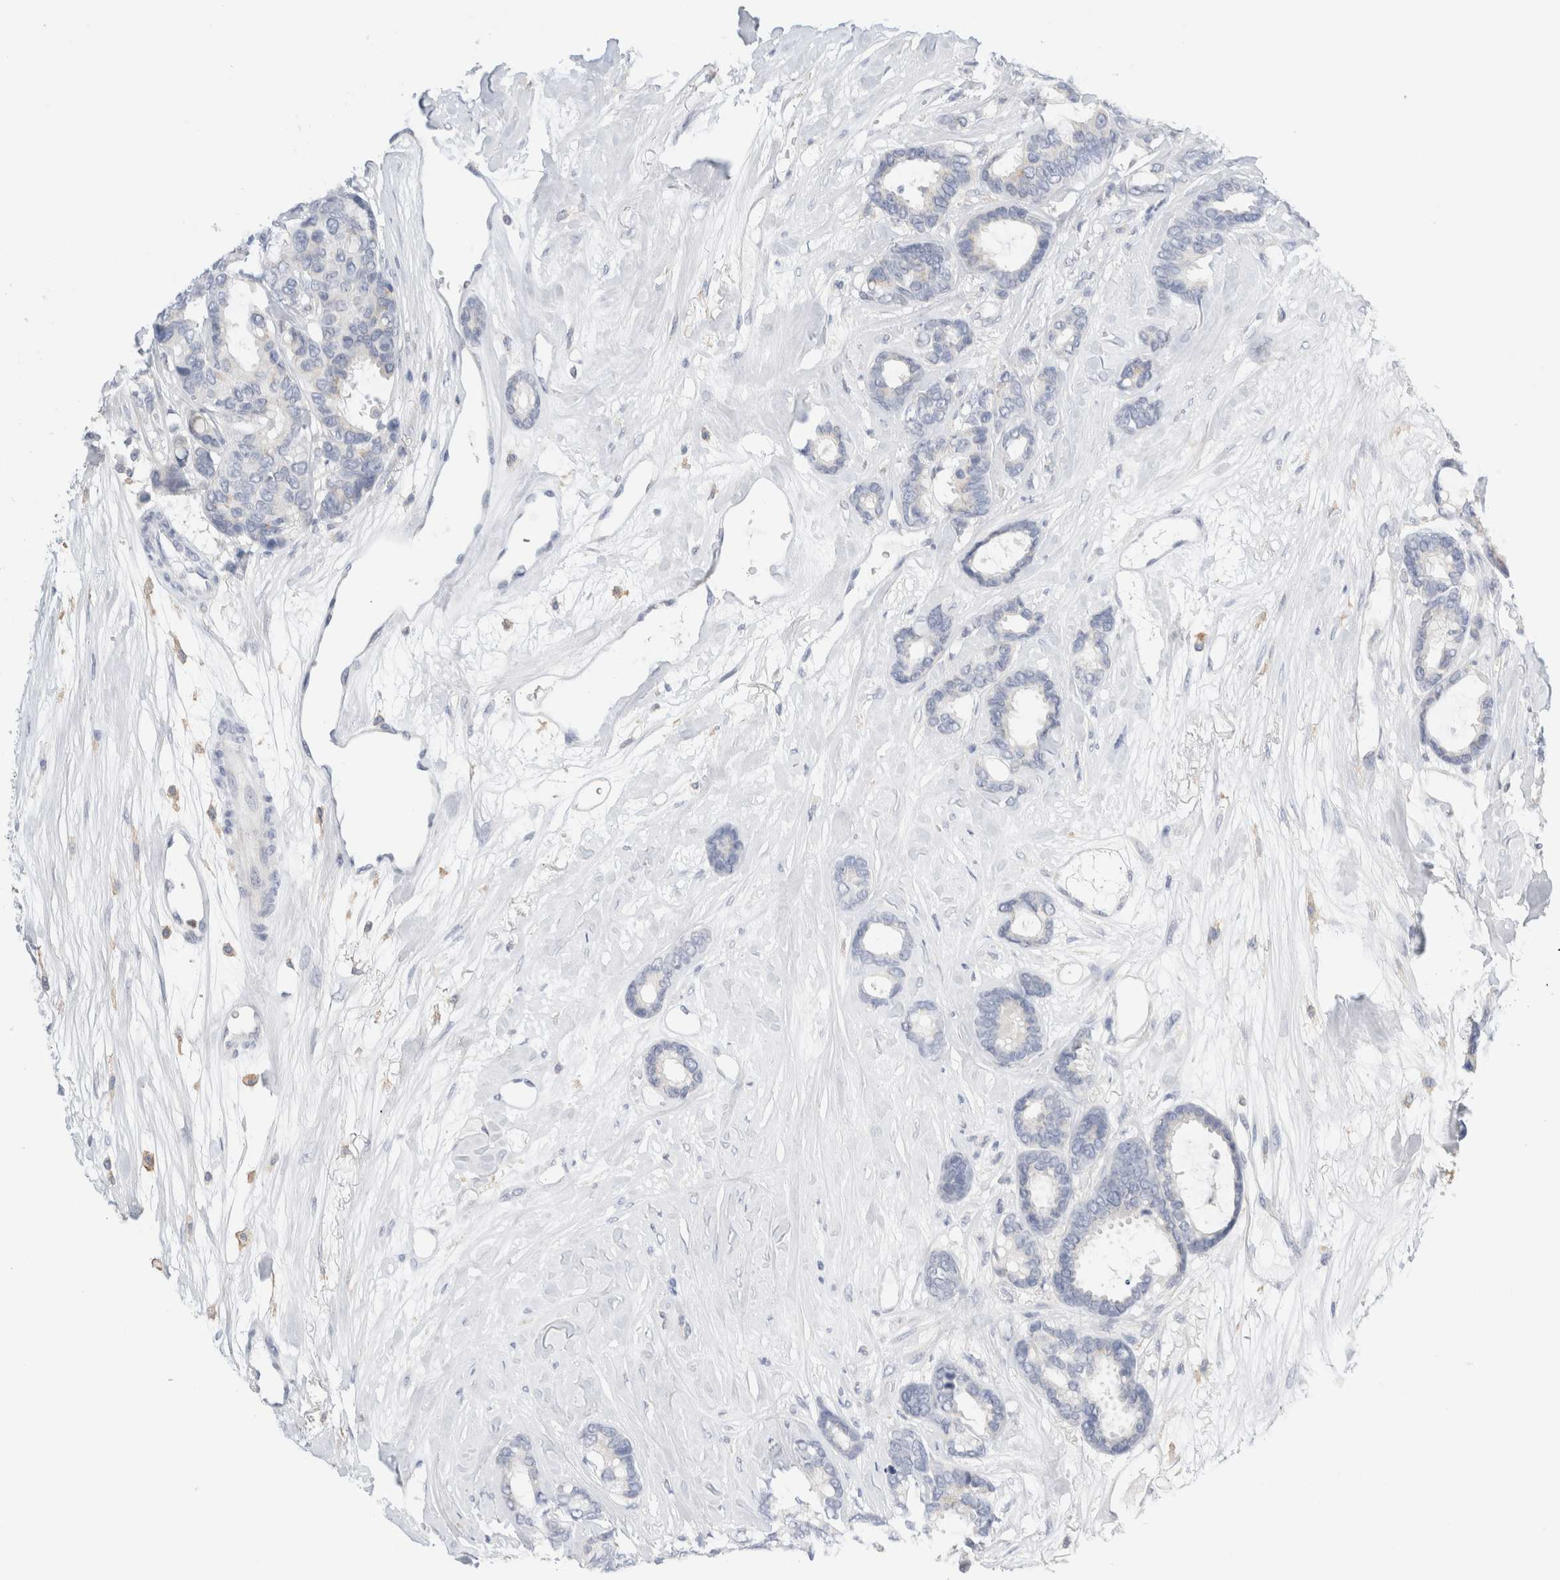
{"staining": {"intensity": "negative", "quantity": "none", "location": "none"}, "tissue": "breast cancer", "cell_type": "Tumor cells", "image_type": "cancer", "snomed": [{"axis": "morphology", "description": "Duct carcinoma"}, {"axis": "topography", "description": "Breast"}], "caption": "An immunohistochemistry (IHC) photomicrograph of breast cancer (intraductal carcinoma) is shown. There is no staining in tumor cells of breast cancer (intraductal carcinoma).", "gene": "ADAM30", "patient": {"sex": "female", "age": 87}}